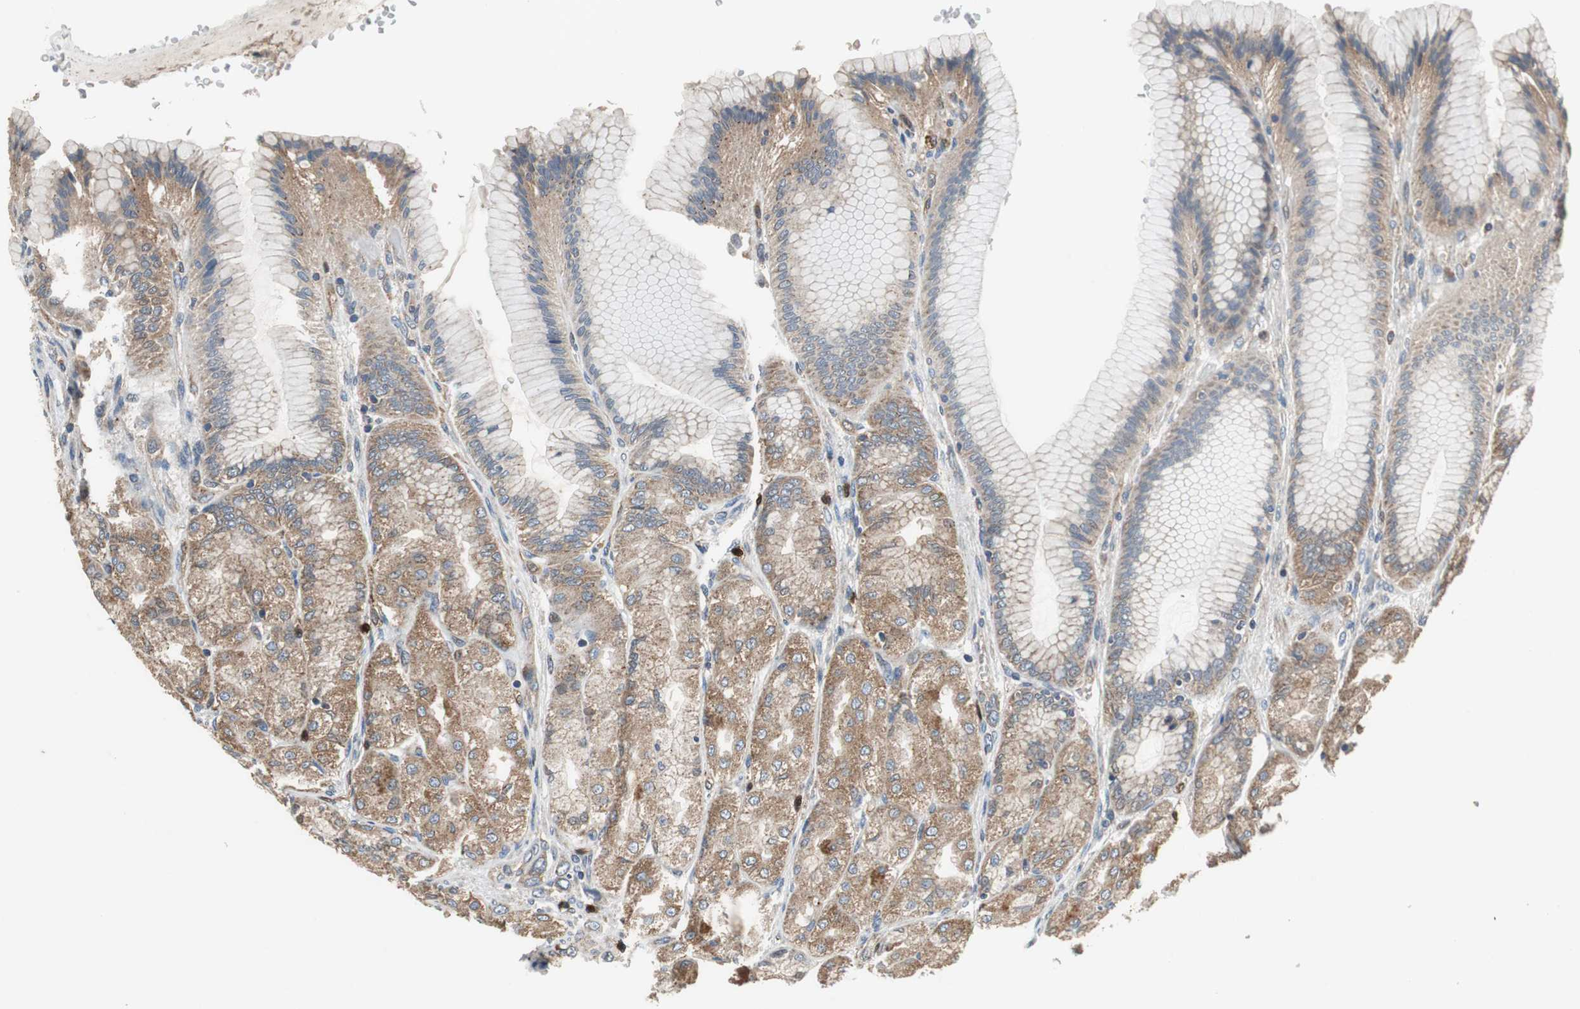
{"staining": {"intensity": "strong", "quantity": ">75%", "location": "cytoplasmic/membranous"}, "tissue": "stomach", "cell_type": "Glandular cells", "image_type": "normal", "snomed": [{"axis": "morphology", "description": "Normal tissue, NOS"}, {"axis": "morphology", "description": "Adenocarcinoma, NOS"}, {"axis": "topography", "description": "Stomach"}, {"axis": "topography", "description": "Stomach, lower"}], "caption": "Glandular cells reveal high levels of strong cytoplasmic/membranous staining in approximately >75% of cells in unremarkable human stomach.", "gene": "PI4KB", "patient": {"sex": "female", "age": 65}}